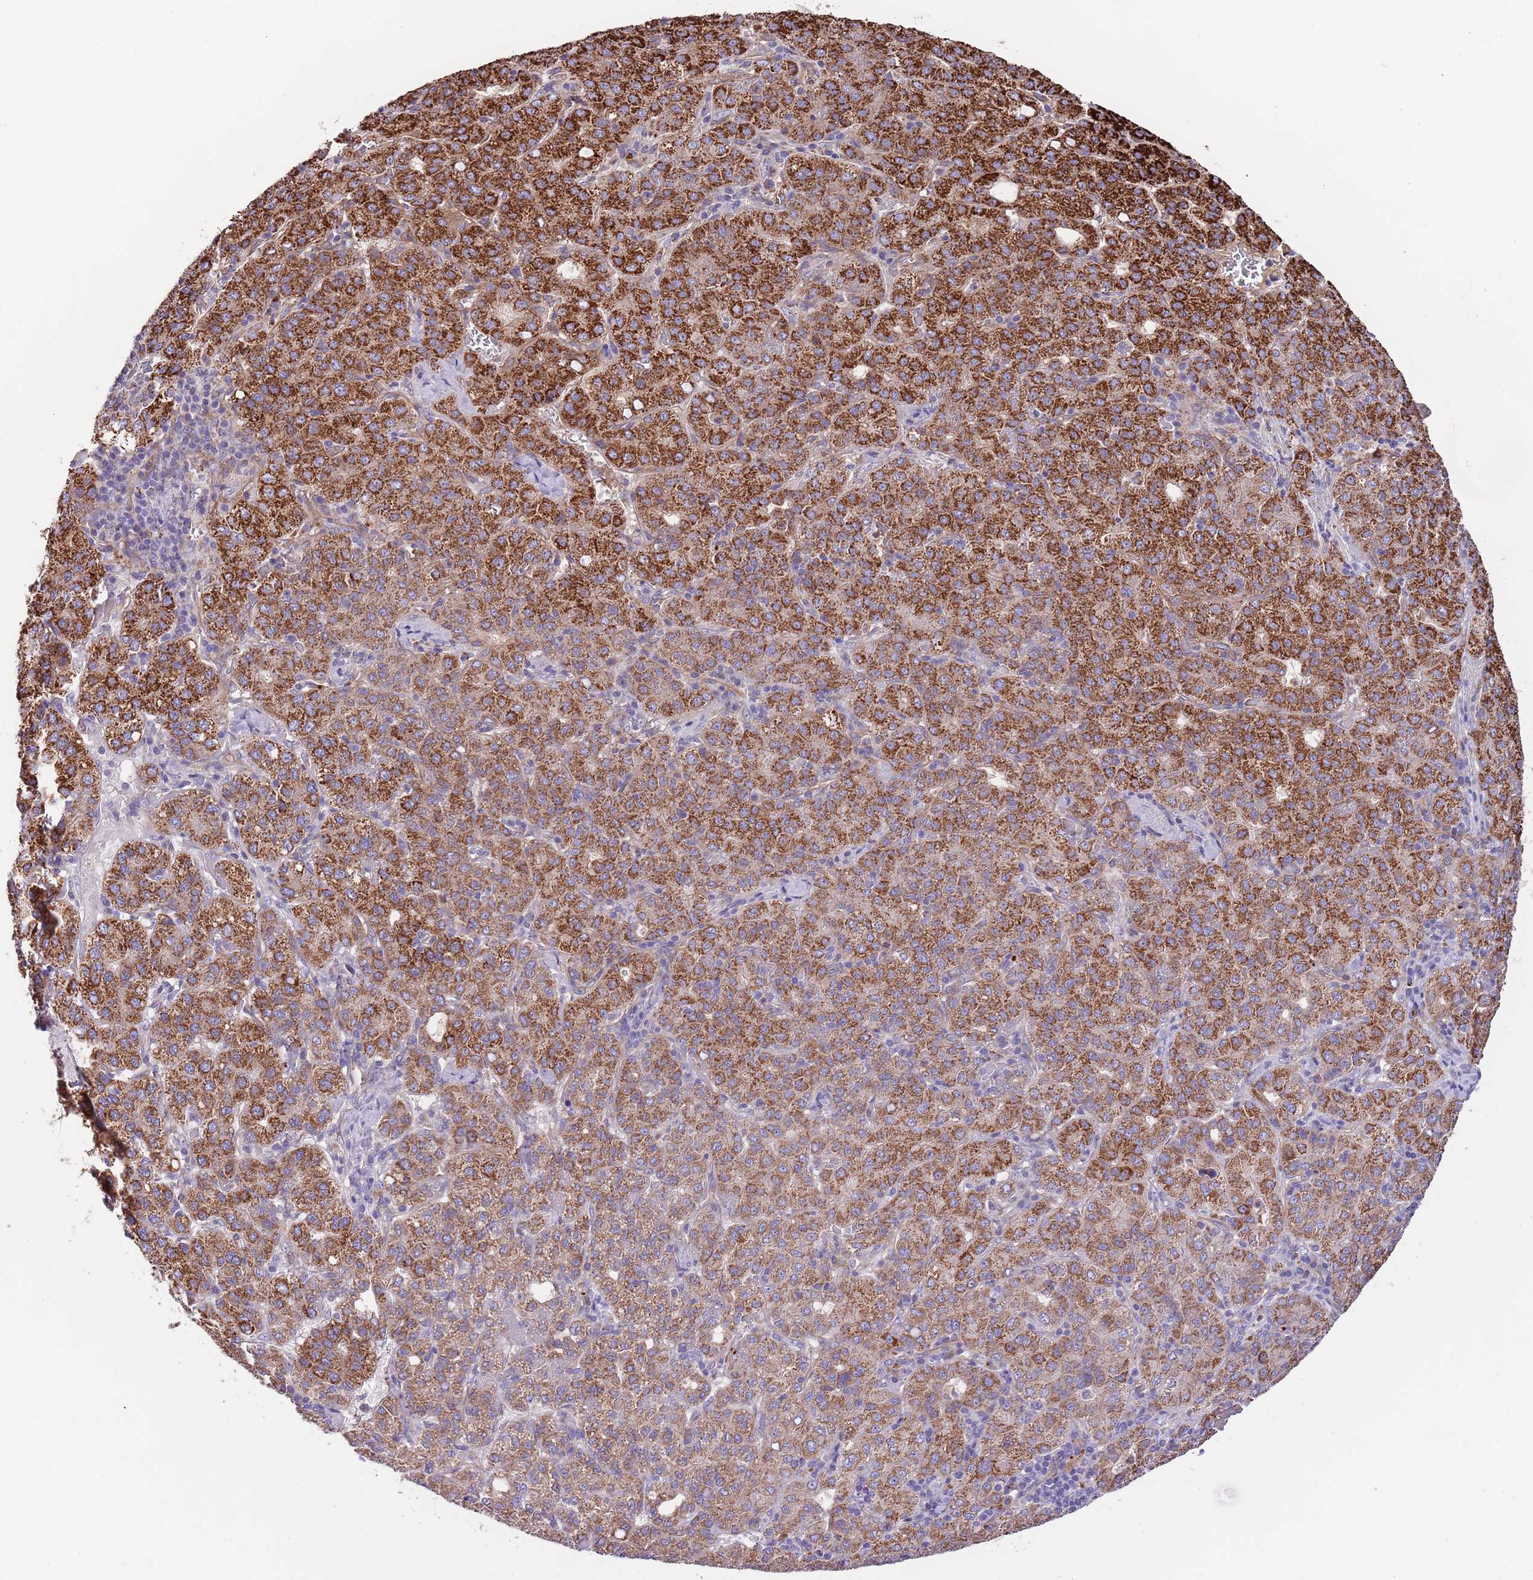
{"staining": {"intensity": "strong", "quantity": ">75%", "location": "cytoplasmic/membranous"}, "tissue": "liver cancer", "cell_type": "Tumor cells", "image_type": "cancer", "snomed": [{"axis": "morphology", "description": "Carcinoma, Hepatocellular, NOS"}, {"axis": "topography", "description": "Liver"}], "caption": "This micrograph reveals immunohistochemistry (IHC) staining of human liver hepatocellular carcinoma, with high strong cytoplasmic/membranous expression in about >75% of tumor cells.", "gene": "DOCK6", "patient": {"sex": "male", "age": 65}}